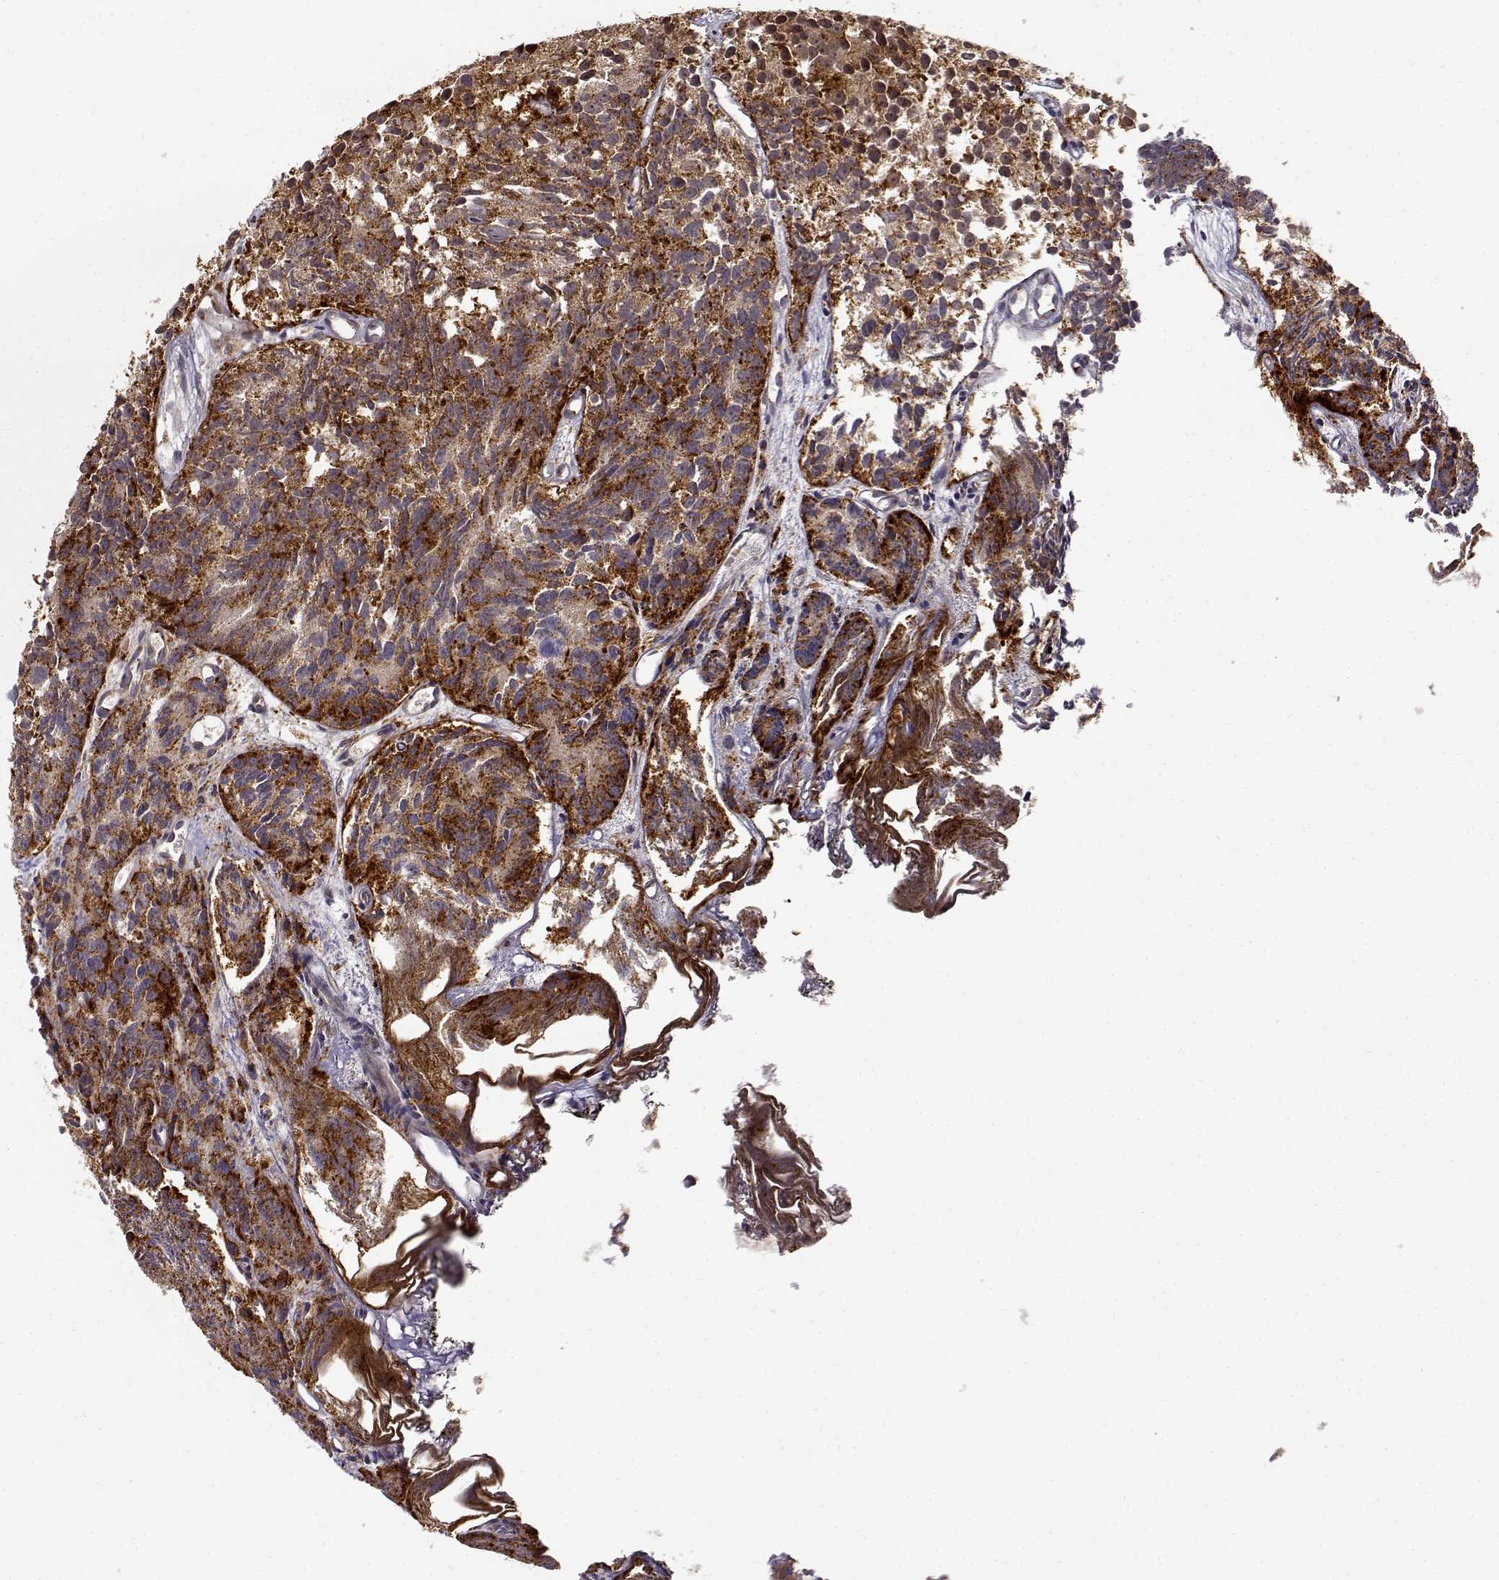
{"staining": {"intensity": "strong", "quantity": ">75%", "location": "cytoplasmic/membranous"}, "tissue": "prostate cancer", "cell_type": "Tumor cells", "image_type": "cancer", "snomed": [{"axis": "morphology", "description": "Adenocarcinoma, High grade"}, {"axis": "topography", "description": "Prostate"}], "caption": "Adenocarcinoma (high-grade) (prostate) stained with a brown dye exhibits strong cytoplasmic/membranous positive staining in about >75% of tumor cells.", "gene": "RNF13", "patient": {"sex": "male", "age": 77}}